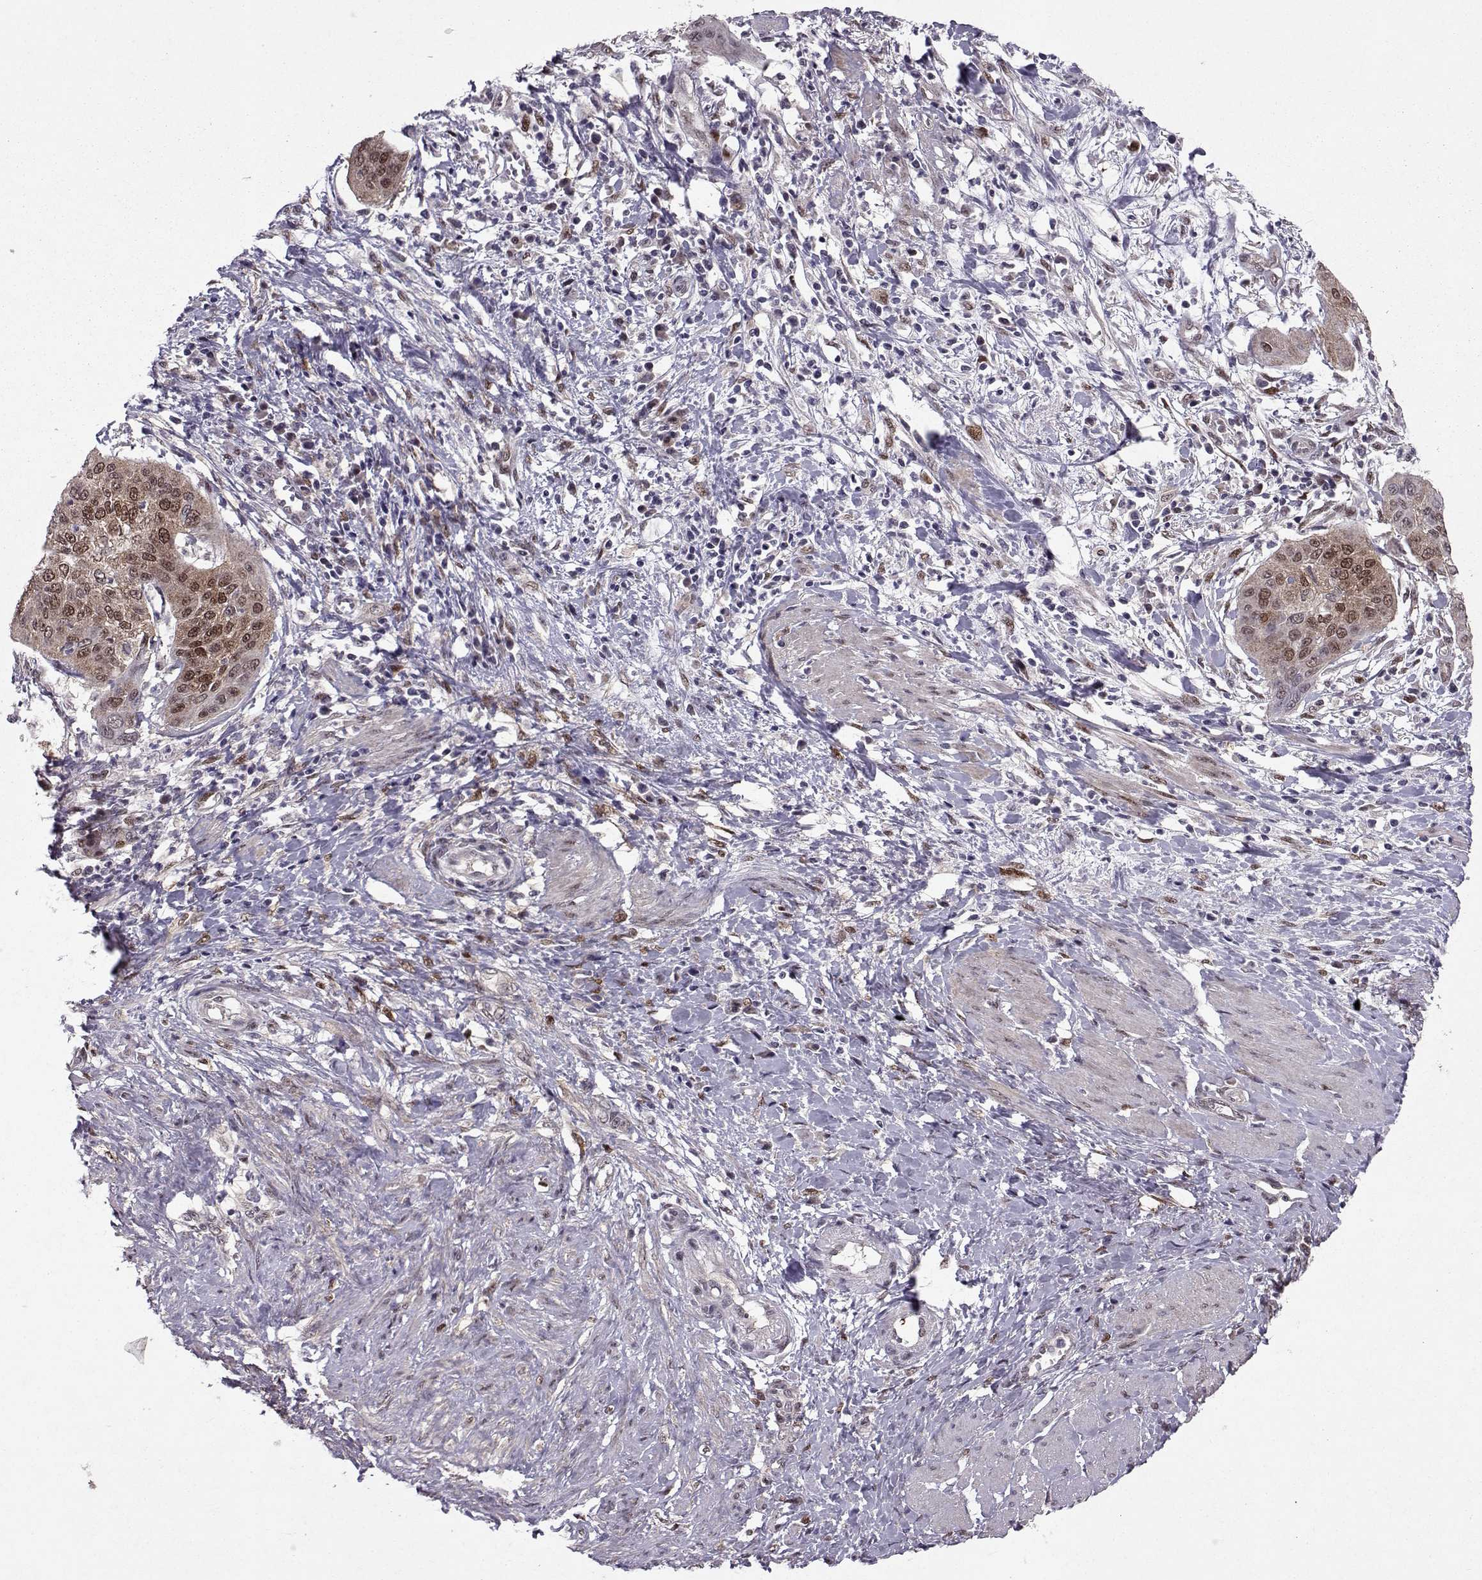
{"staining": {"intensity": "moderate", "quantity": "25%-75%", "location": "cytoplasmic/membranous"}, "tissue": "cervical cancer", "cell_type": "Tumor cells", "image_type": "cancer", "snomed": [{"axis": "morphology", "description": "Squamous cell carcinoma, NOS"}, {"axis": "topography", "description": "Cervix"}], "caption": "This image demonstrates cervical squamous cell carcinoma stained with IHC to label a protein in brown. The cytoplasmic/membranous of tumor cells show moderate positivity for the protein. Nuclei are counter-stained blue.", "gene": "CDK4", "patient": {"sex": "female", "age": 39}}